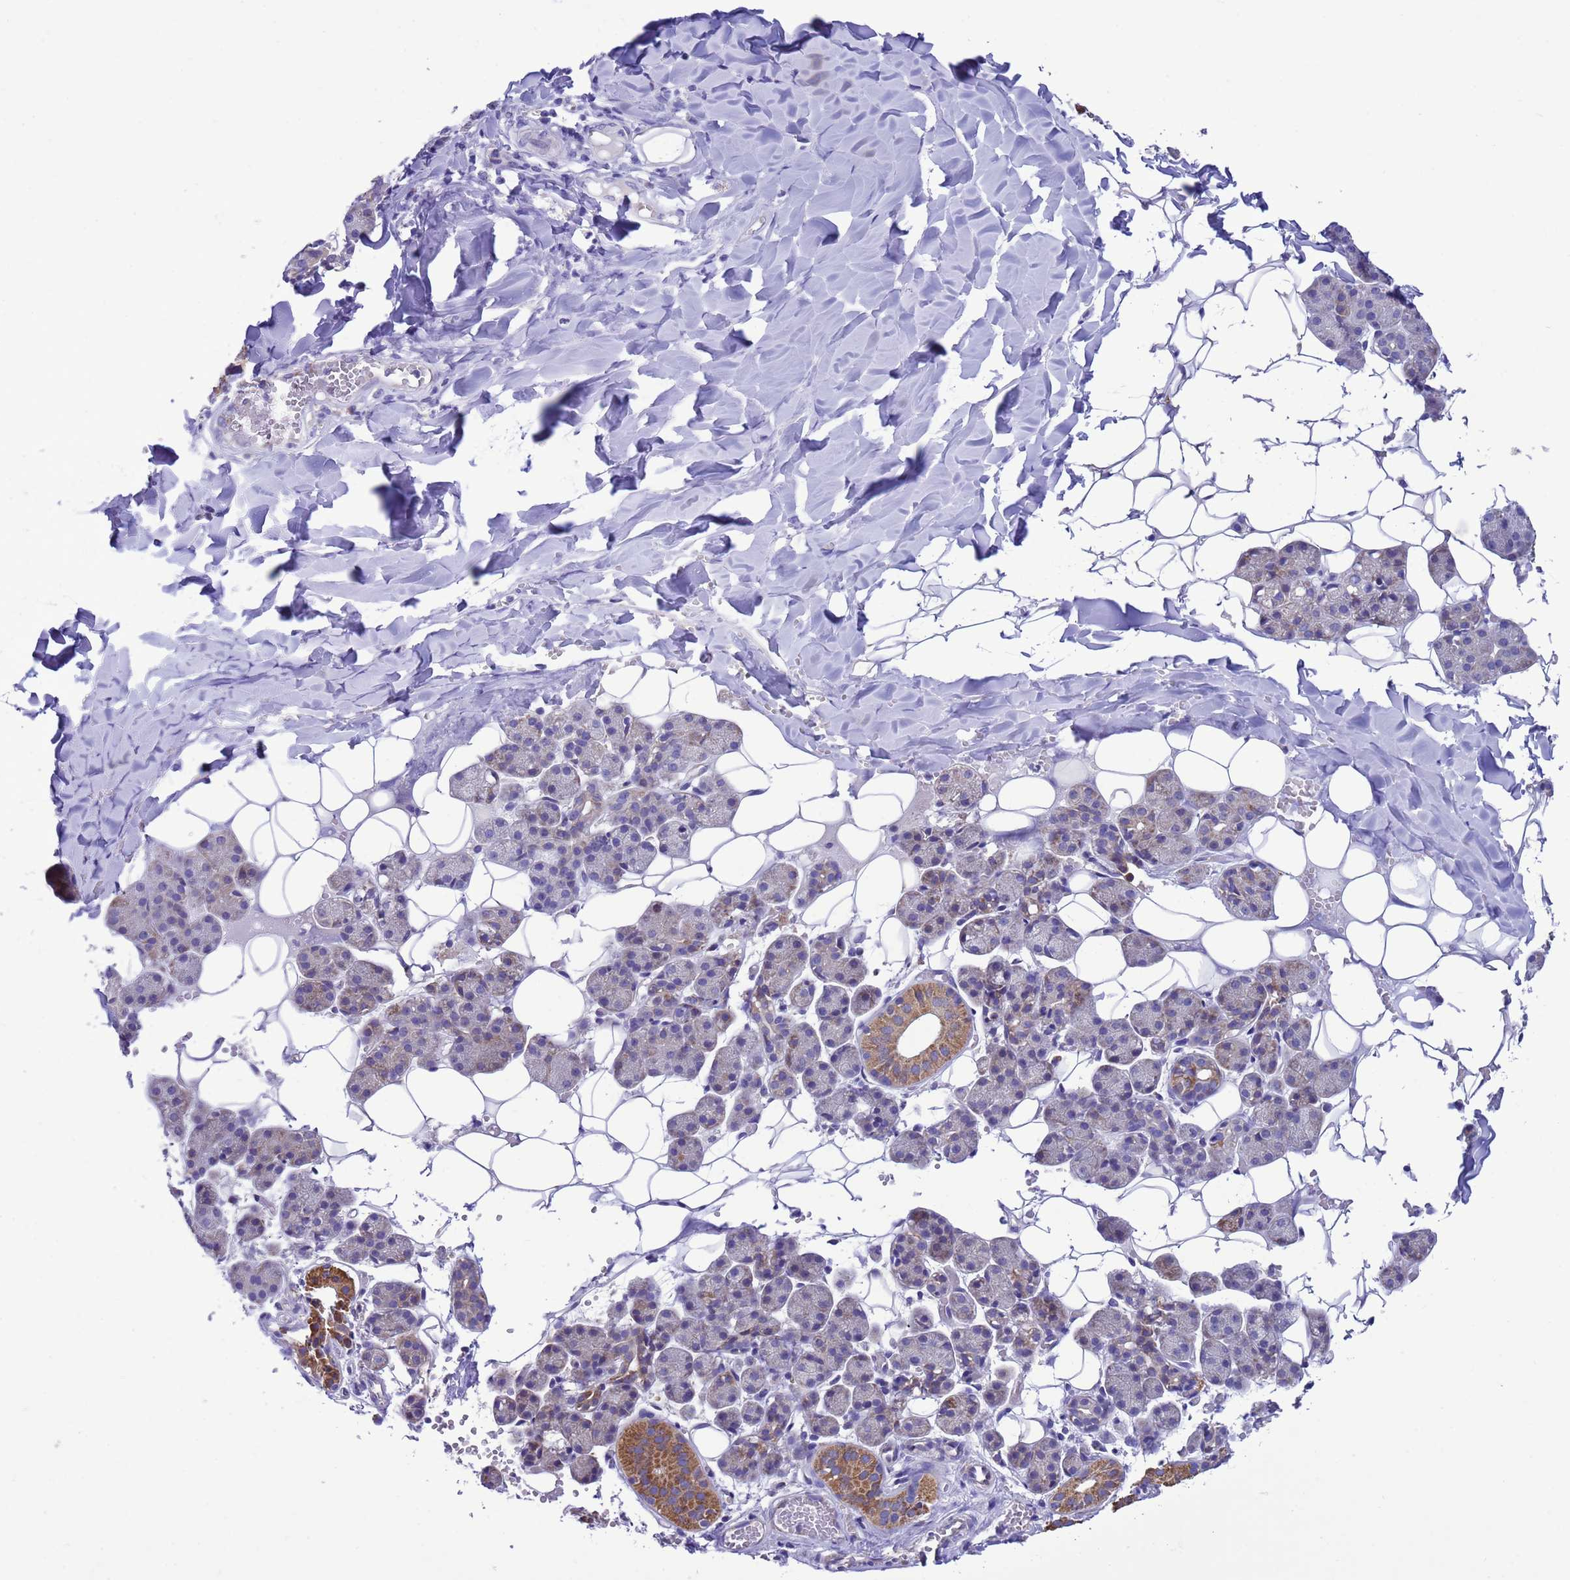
{"staining": {"intensity": "moderate", "quantity": "<25%", "location": "cytoplasmic/membranous"}, "tissue": "salivary gland", "cell_type": "Glandular cells", "image_type": "normal", "snomed": [{"axis": "morphology", "description": "Normal tissue, NOS"}, {"axis": "topography", "description": "Salivary gland"}], "caption": "A high-resolution histopathology image shows IHC staining of benign salivary gland, which displays moderate cytoplasmic/membranous positivity in about <25% of glandular cells.", "gene": "CCDC191", "patient": {"sex": "female", "age": 33}}